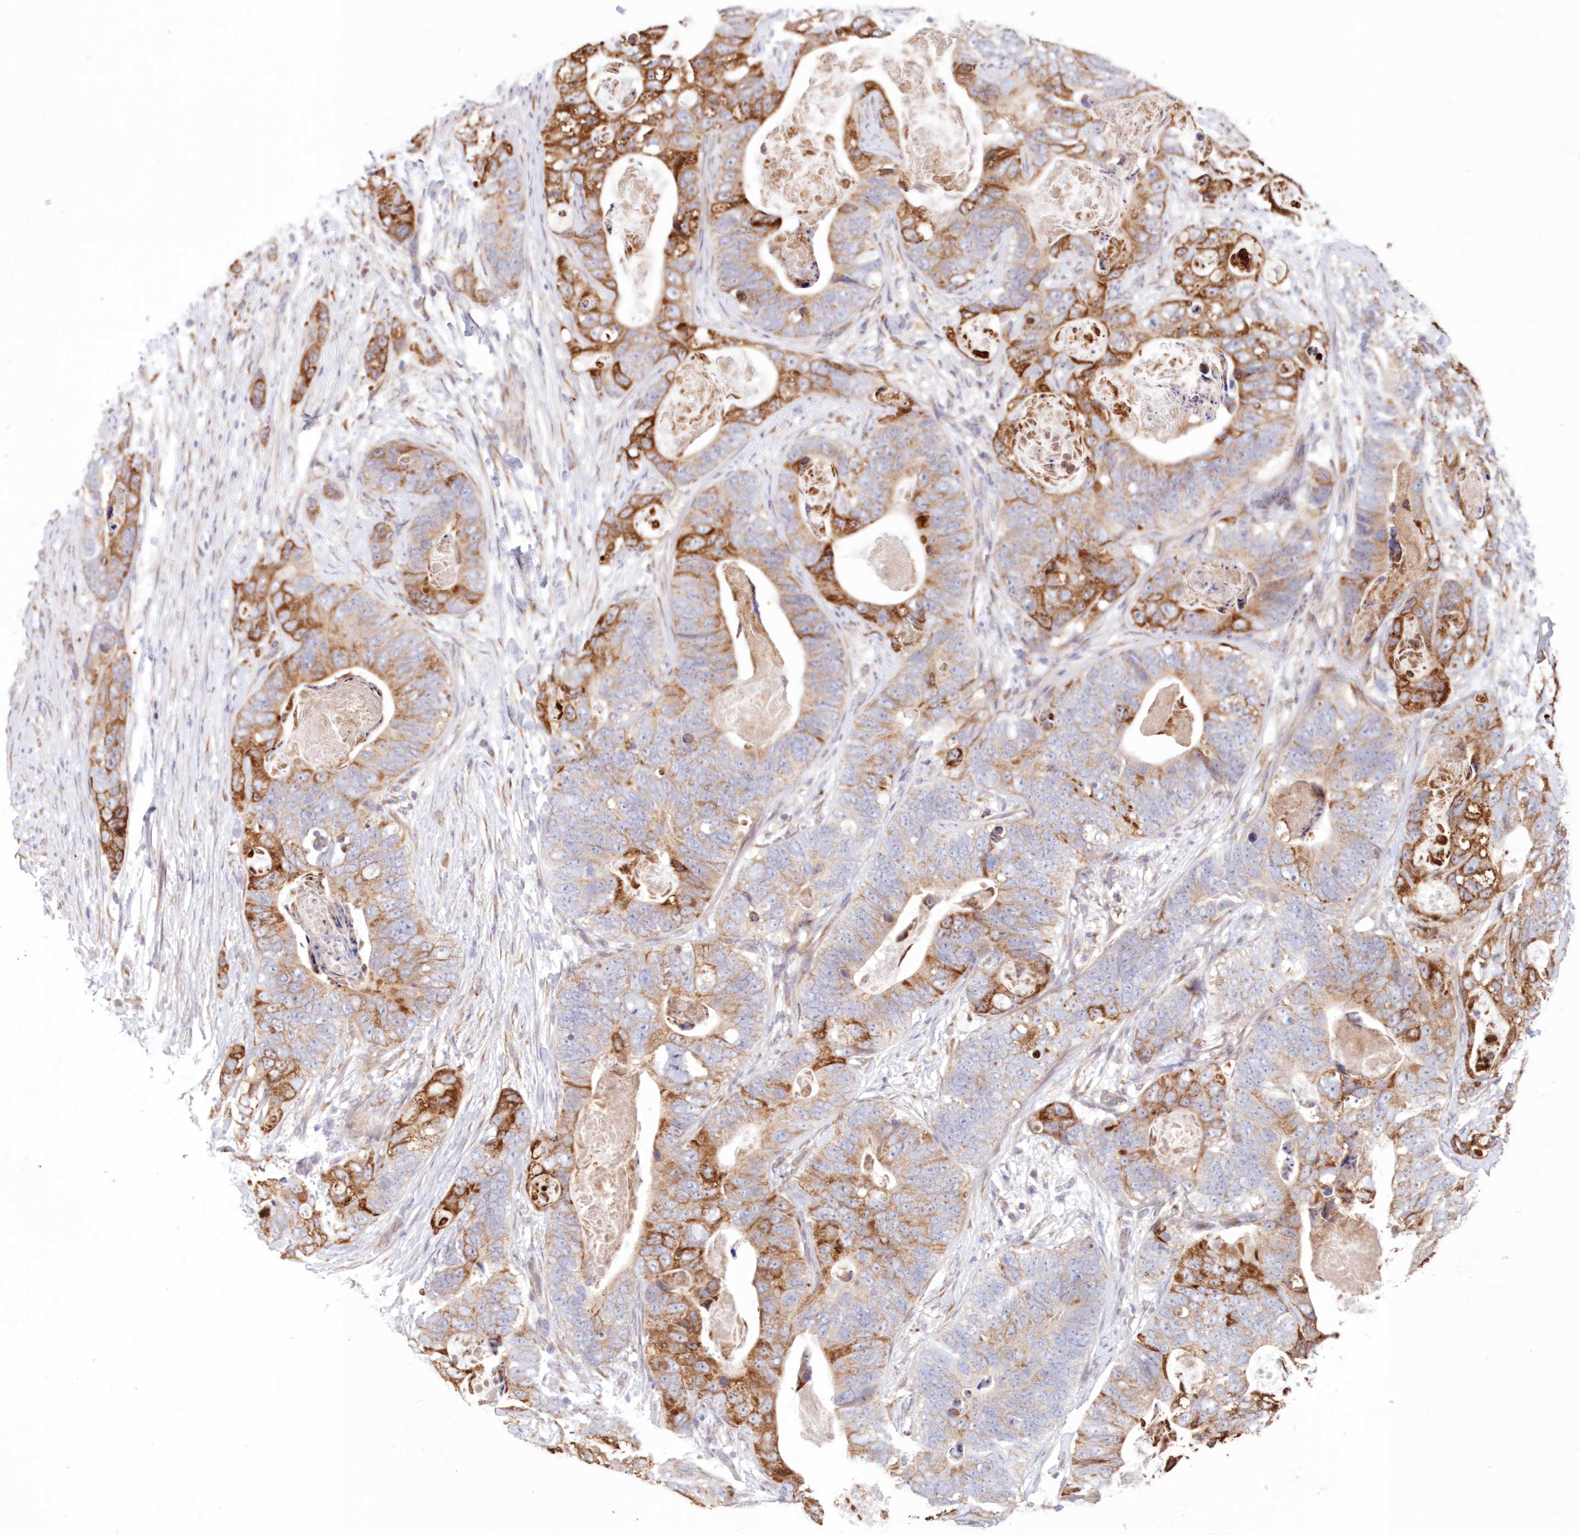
{"staining": {"intensity": "strong", "quantity": "25%-75%", "location": "cytoplasmic/membranous"}, "tissue": "stomach cancer", "cell_type": "Tumor cells", "image_type": "cancer", "snomed": [{"axis": "morphology", "description": "Adenocarcinoma, NOS"}, {"axis": "topography", "description": "Stomach"}], "caption": "Stomach cancer tissue shows strong cytoplasmic/membranous expression in approximately 25%-75% of tumor cells, visualized by immunohistochemistry. (DAB = brown stain, brightfield microscopy at high magnification).", "gene": "PCYOX1L", "patient": {"sex": "female", "age": 89}}